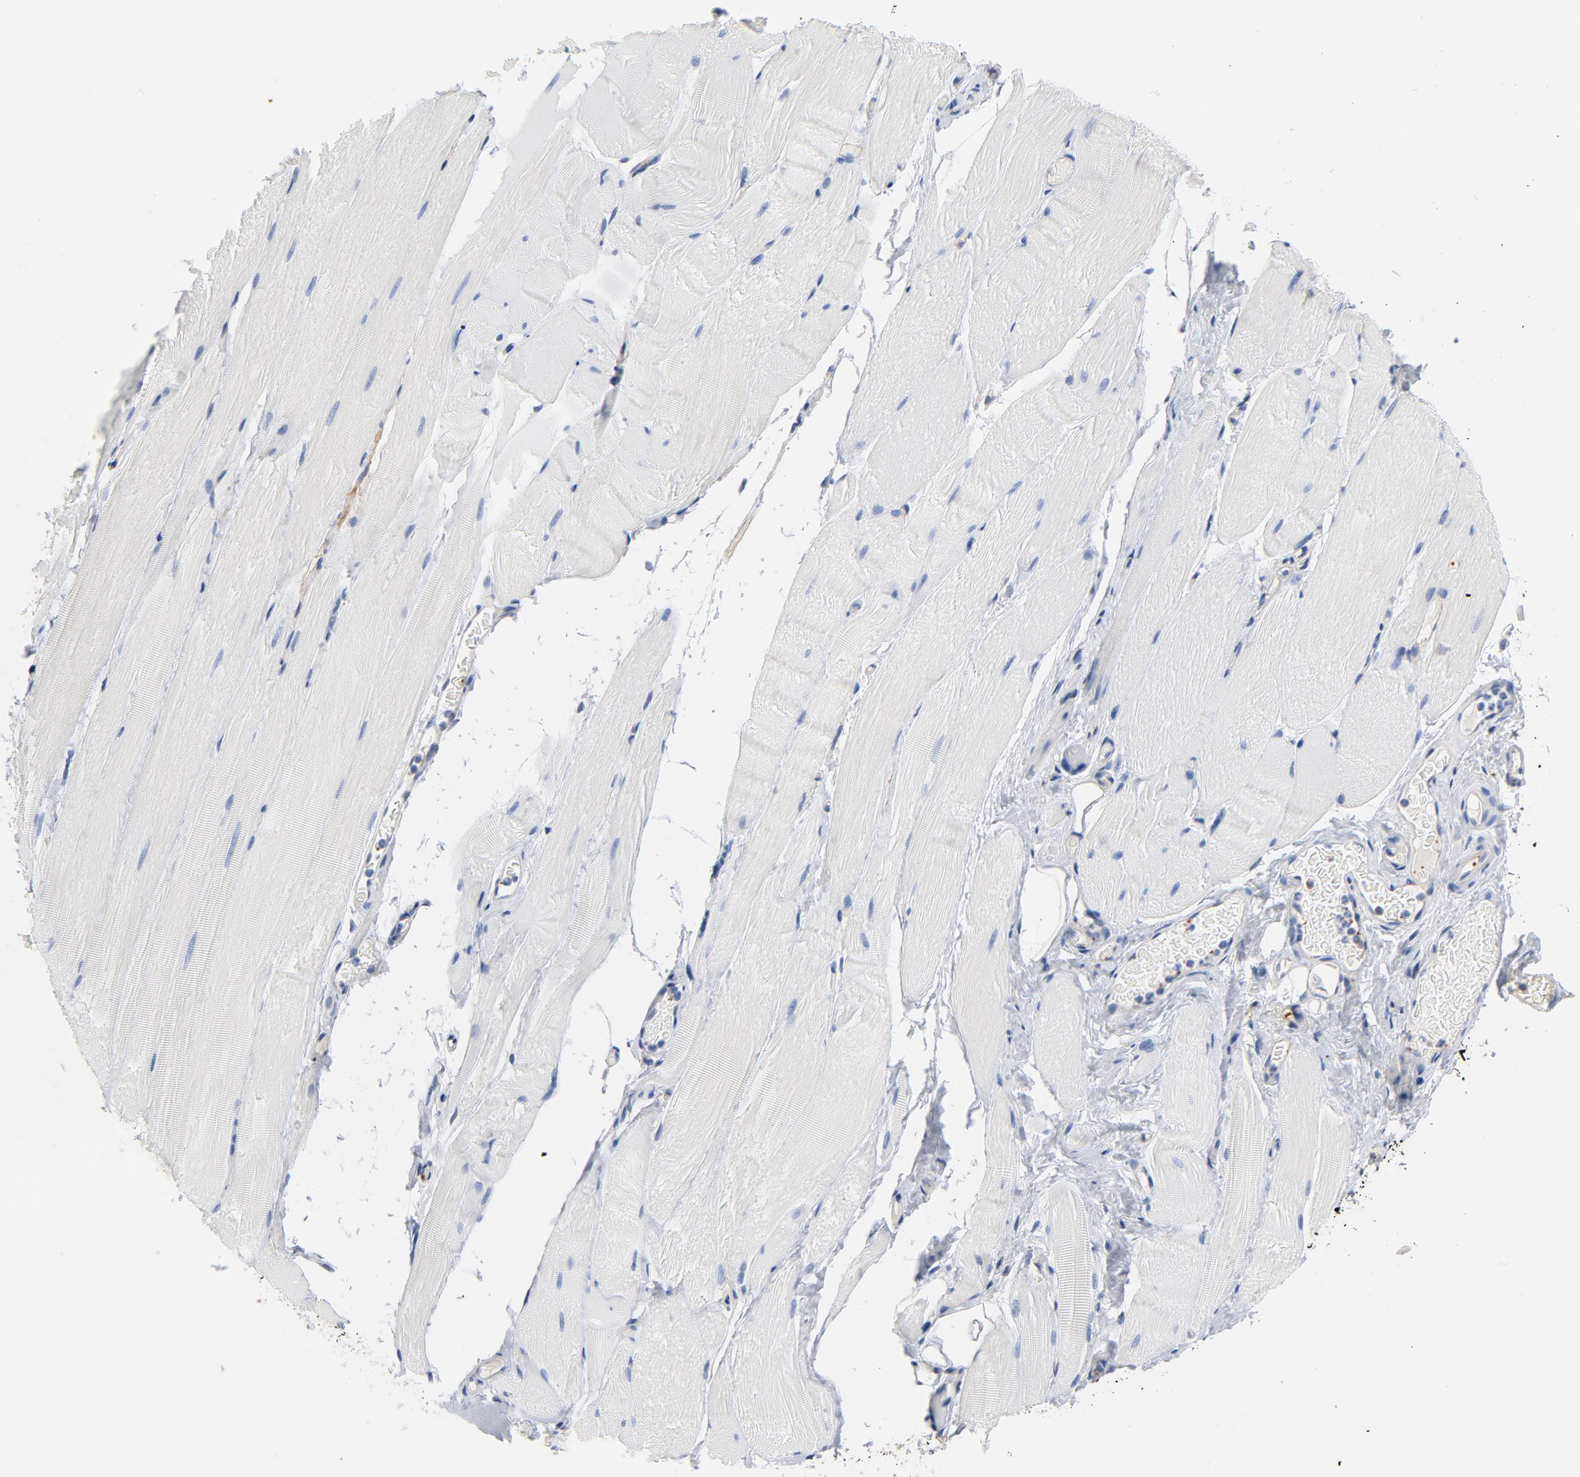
{"staining": {"intensity": "negative", "quantity": "none", "location": "none"}, "tissue": "skeletal muscle", "cell_type": "Myocytes", "image_type": "normal", "snomed": [{"axis": "morphology", "description": "Normal tissue, NOS"}, {"axis": "topography", "description": "Skeletal muscle"}, {"axis": "topography", "description": "Parathyroid gland"}], "caption": "IHC image of unremarkable human skeletal muscle stained for a protein (brown), which reveals no expression in myocytes.", "gene": "SRC", "patient": {"sex": "female", "age": 37}}